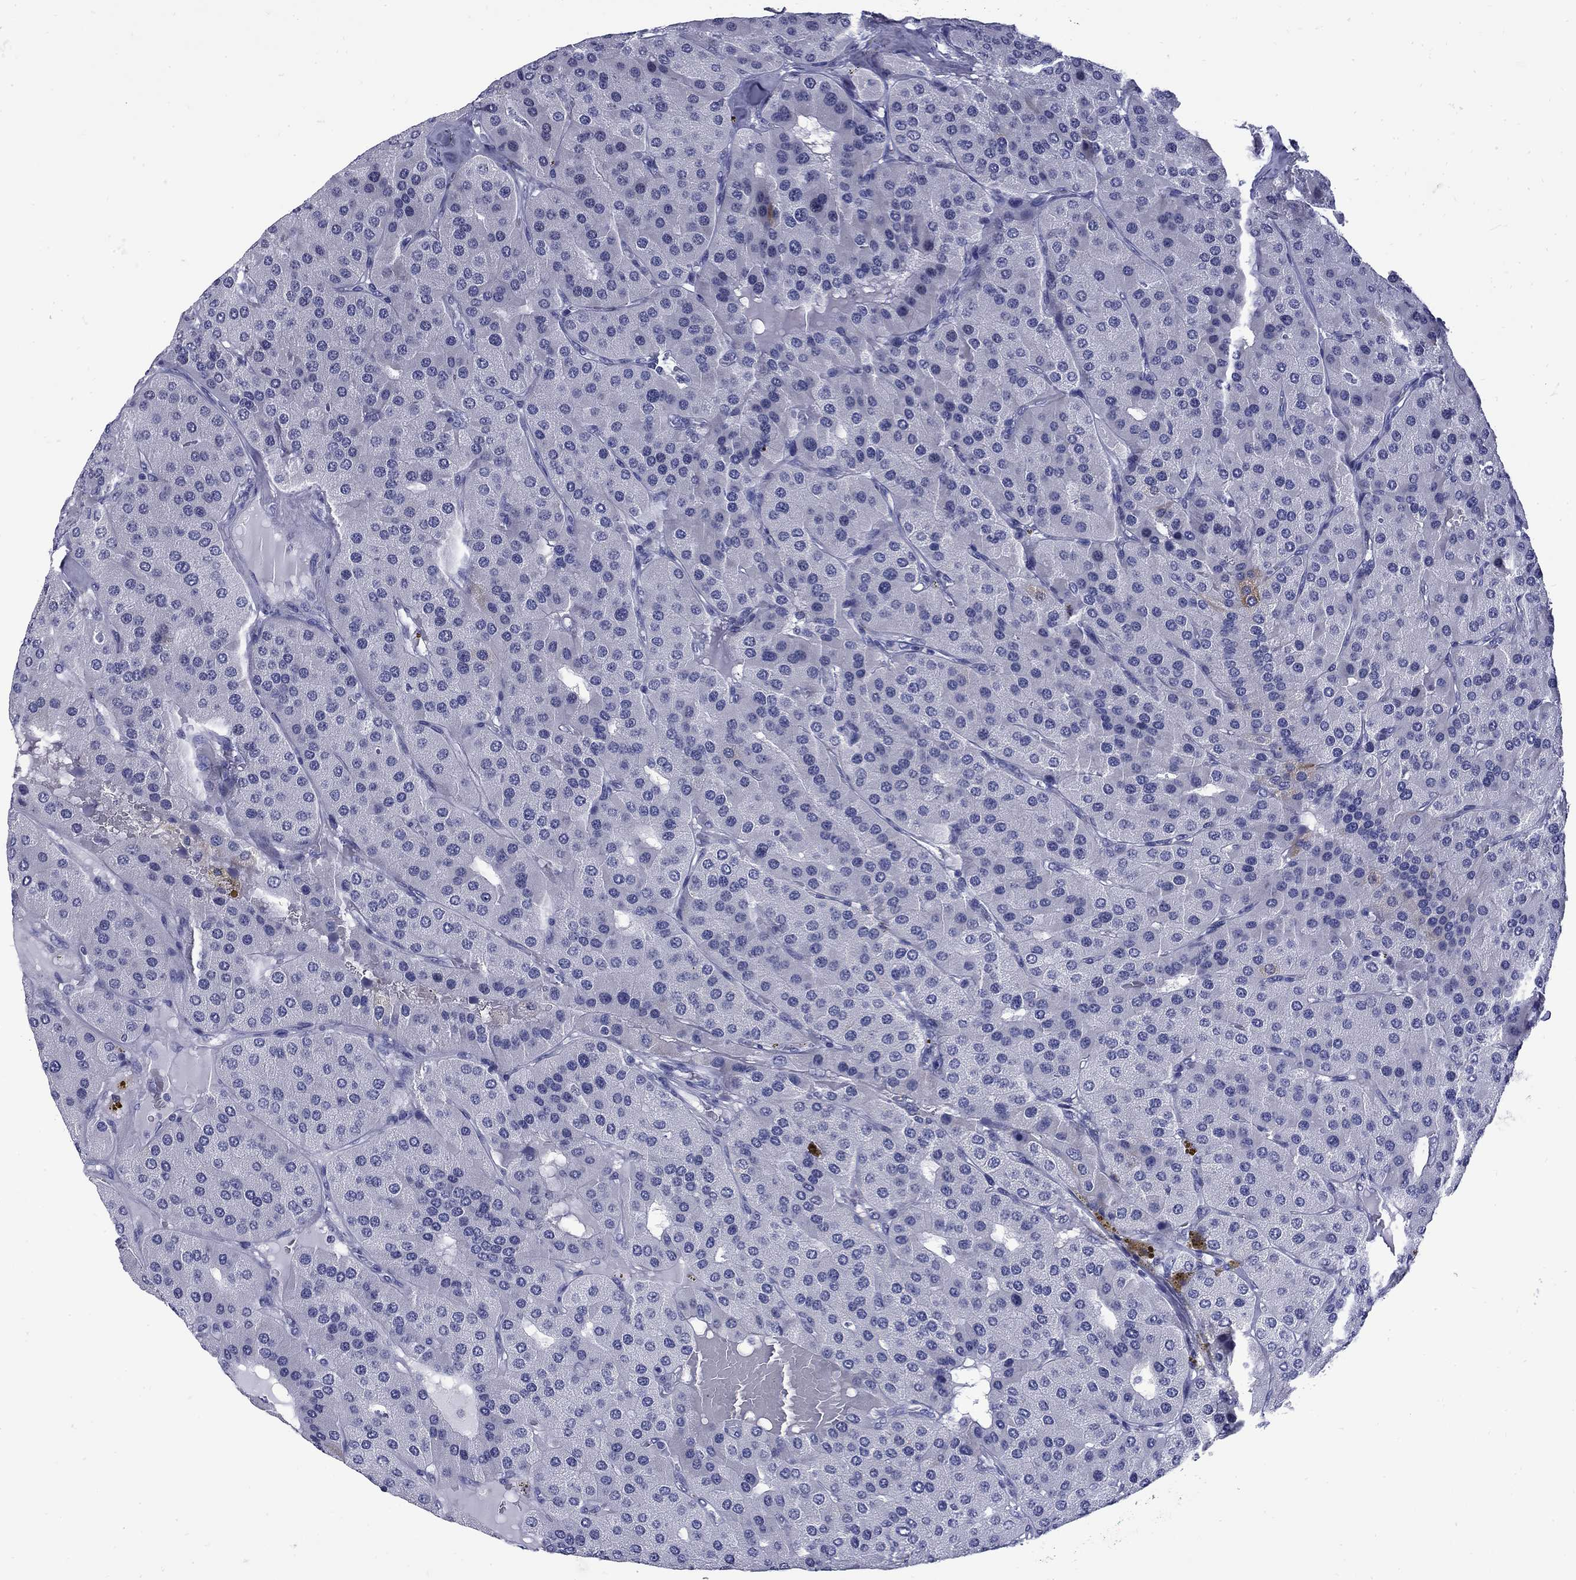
{"staining": {"intensity": "negative", "quantity": "none", "location": "none"}, "tissue": "parathyroid gland", "cell_type": "Glandular cells", "image_type": "normal", "snomed": [{"axis": "morphology", "description": "Normal tissue, NOS"}, {"axis": "morphology", "description": "Adenoma, NOS"}, {"axis": "topography", "description": "Parathyroid gland"}], "caption": "This is a image of immunohistochemistry staining of normal parathyroid gland, which shows no expression in glandular cells. Brightfield microscopy of IHC stained with DAB (3,3'-diaminobenzidine) (brown) and hematoxylin (blue), captured at high magnification.", "gene": "MGARP", "patient": {"sex": "female", "age": 86}}